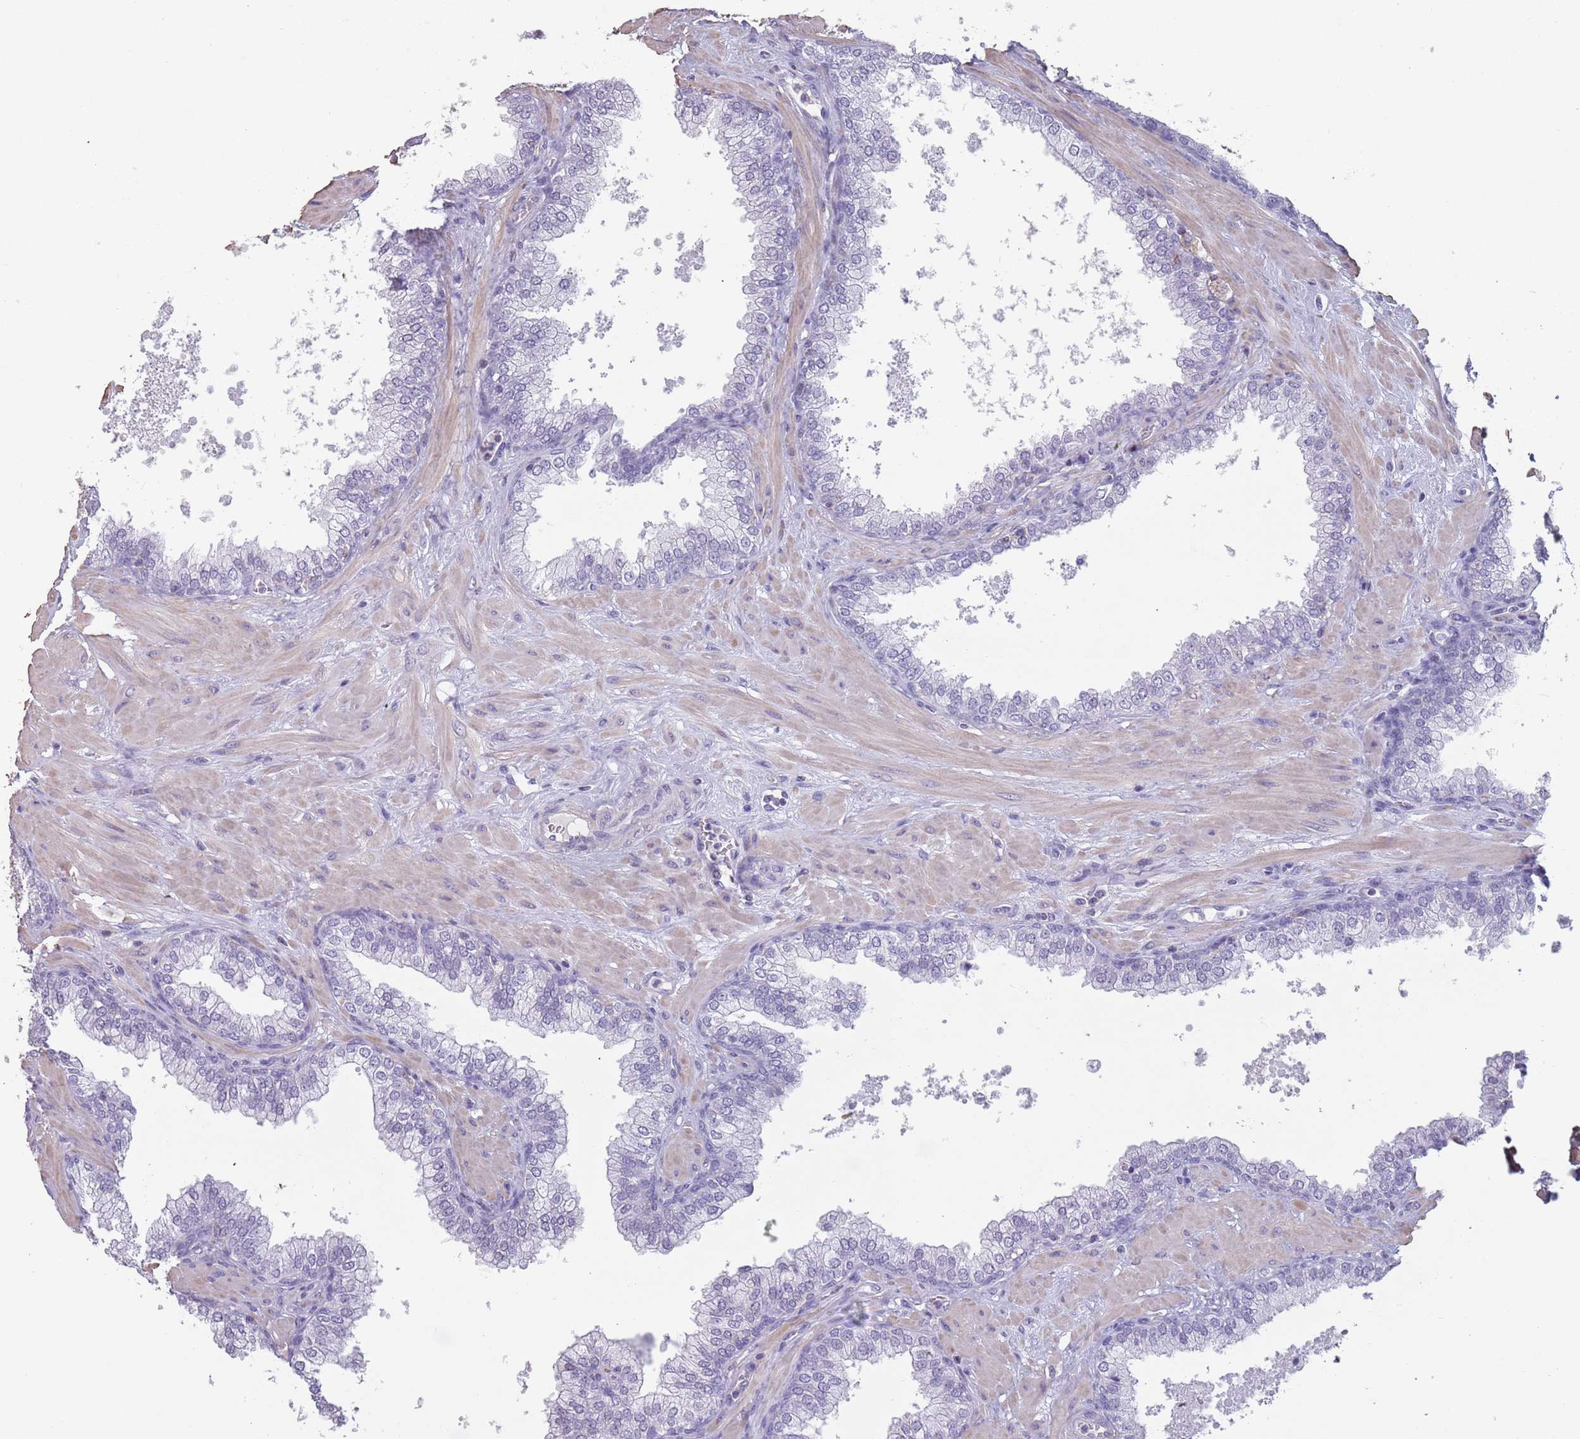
{"staining": {"intensity": "negative", "quantity": "none", "location": "none"}, "tissue": "prostate", "cell_type": "Glandular cells", "image_type": "normal", "snomed": [{"axis": "morphology", "description": "Normal tissue, NOS"}, {"axis": "topography", "description": "Prostate"}], "caption": "Human prostate stained for a protein using immunohistochemistry displays no expression in glandular cells.", "gene": "SUN5", "patient": {"sex": "male", "age": 60}}